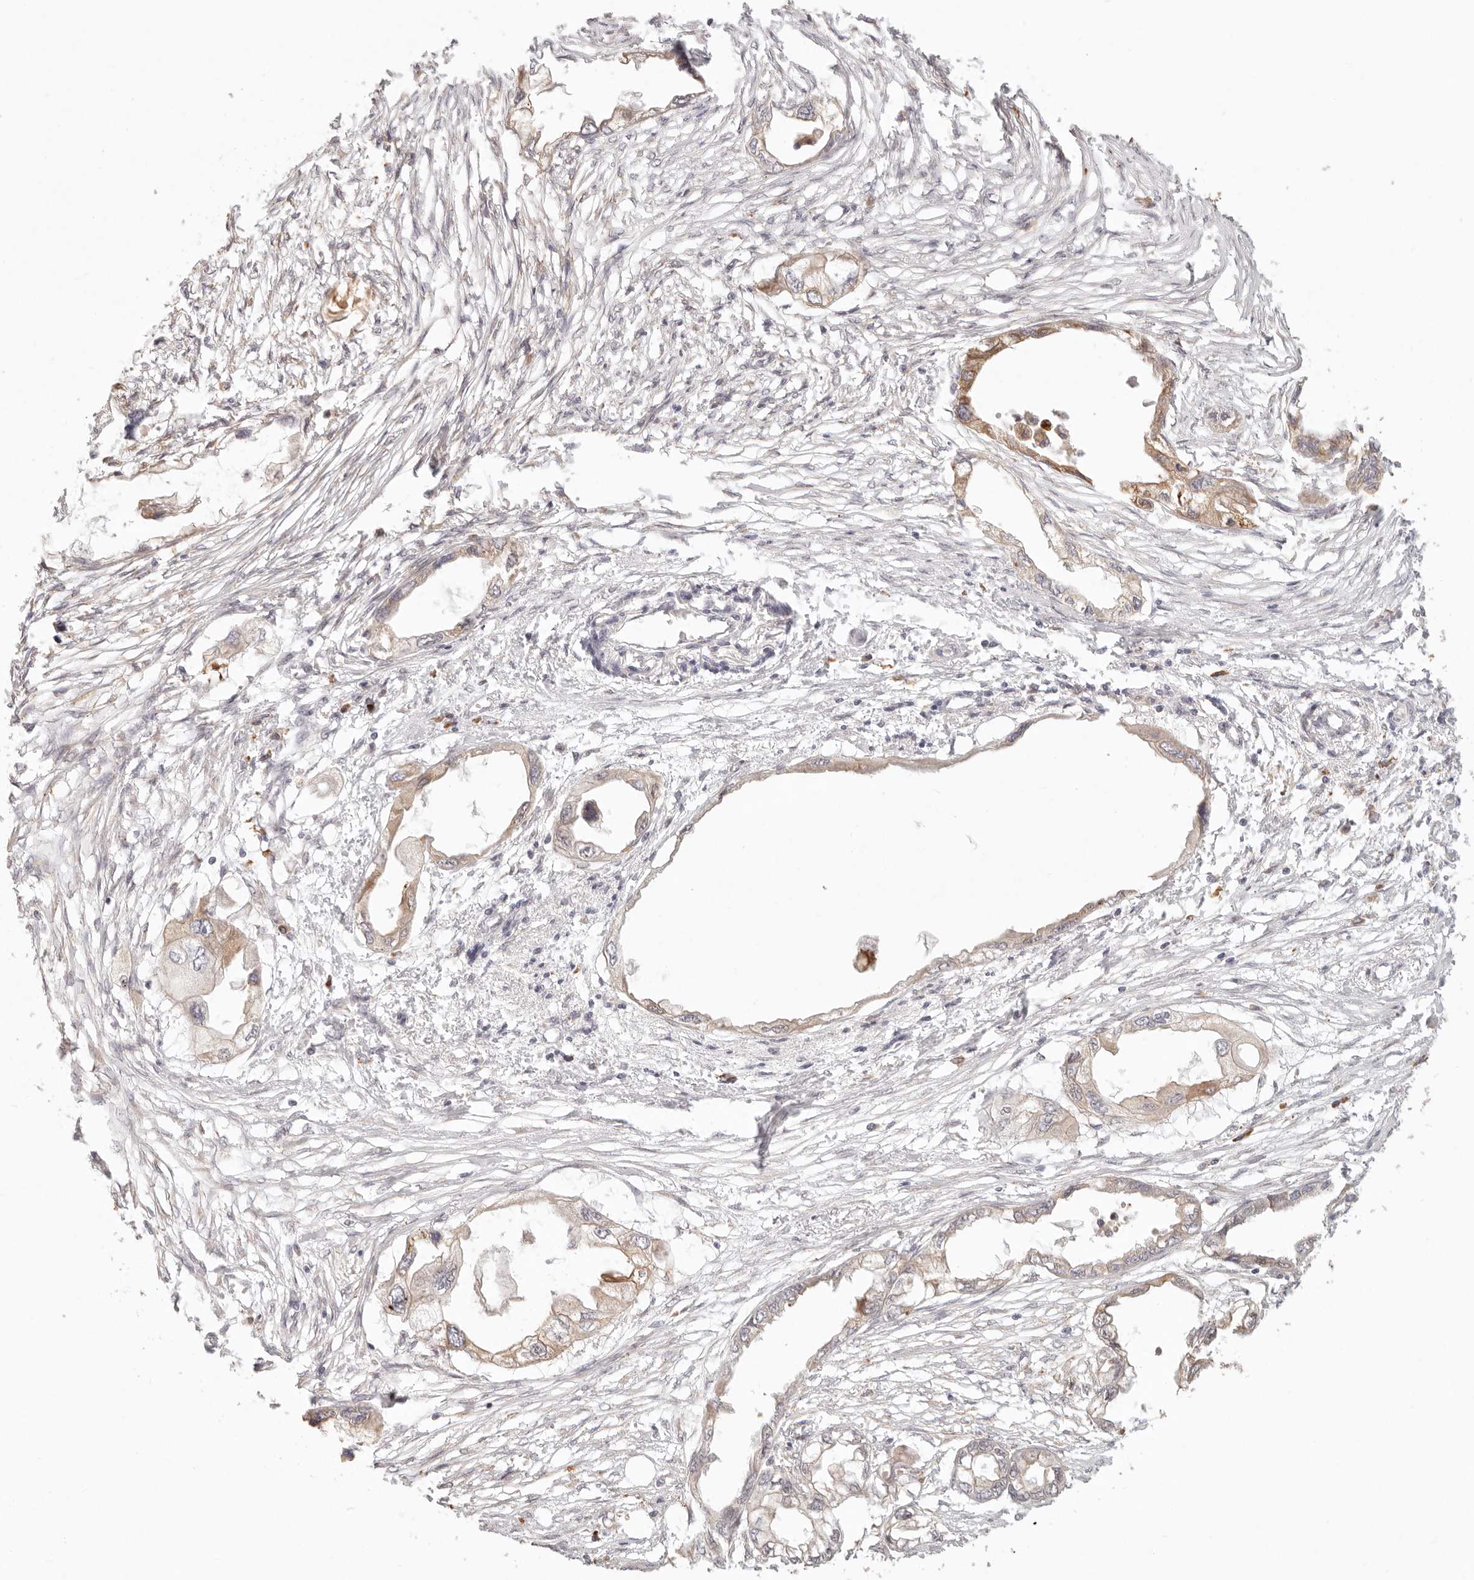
{"staining": {"intensity": "moderate", "quantity": "25%-75%", "location": "cytoplasmic/membranous"}, "tissue": "endometrial cancer", "cell_type": "Tumor cells", "image_type": "cancer", "snomed": [{"axis": "morphology", "description": "Adenocarcinoma, NOS"}, {"axis": "morphology", "description": "Adenocarcinoma, metastatic, NOS"}, {"axis": "topography", "description": "Adipose tissue"}, {"axis": "topography", "description": "Endometrium"}], "caption": "Tumor cells show medium levels of moderate cytoplasmic/membranous expression in about 25%-75% of cells in human adenocarcinoma (endometrial).", "gene": "C1orf127", "patient": {"sex": "female", "age": 67}}